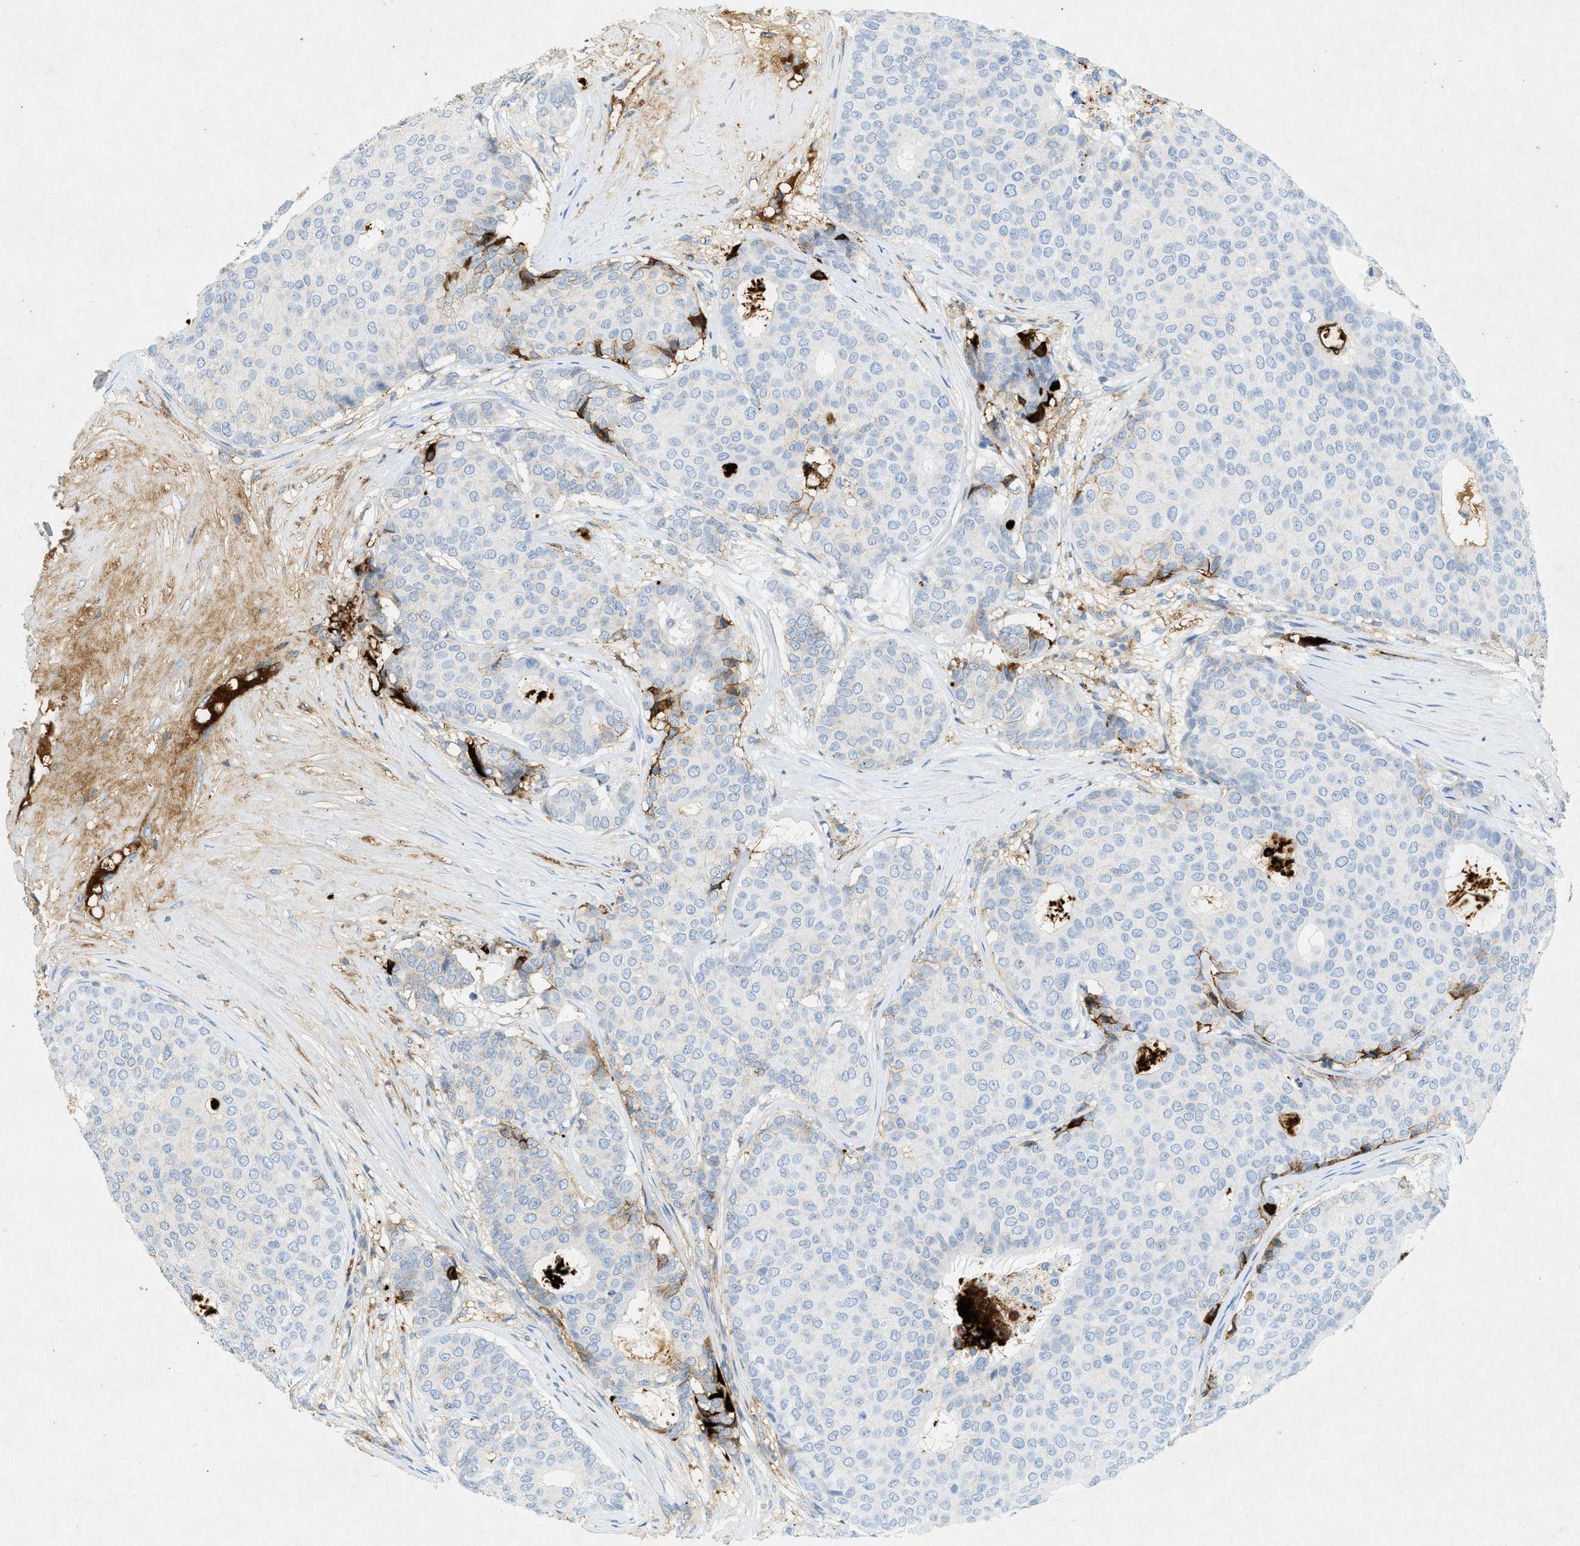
{"staining": {"intensity": "weak", "quantity": "<25%", "location": "cytoplasmic/membranous"}, "tissue": "breast cancer", "cell_type": "Tumor cells", "image_type": "cancer", "snomed": [{"axis": "morphology", "description": "Duct carcinoma"}, {"axis": "topography", "description": "Breast"}], "caption": "IHC photomicrograph of neoplastic tissue: breast cancer (invasive ductal carcinoma) stained with DAB (3,3'-diaminobenzidine) reveals no significant protein staining in tumor cells. The staining was performed using DAB (3,3'-diaminobenzidine) to visualize the protein expression in brown, while the nuclei were stained in blue with hematoxylin (Magnification: 20x).", "gene": "F2", "patient": {"sex": "female", "age": 75}}